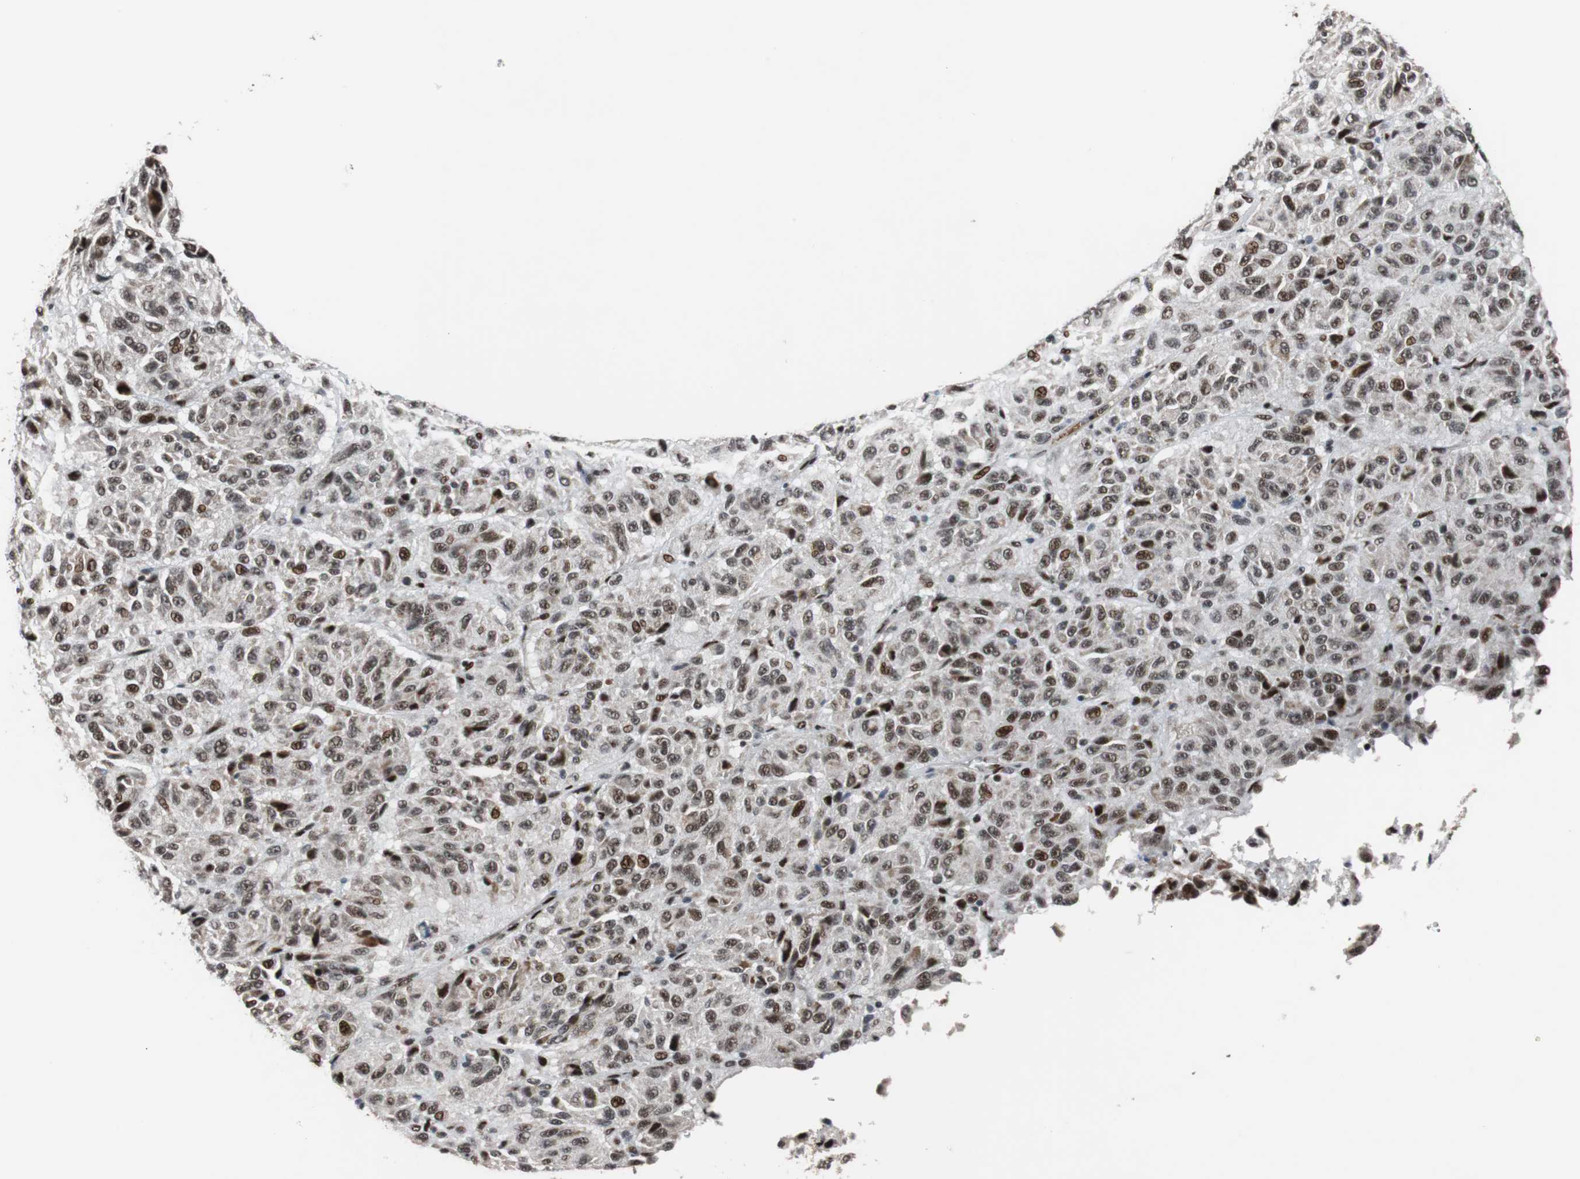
{"staining": {"intensity": "strong", "quantity": ">75%", "location": "nuclear"}, "tissue": "melanoma", "cell_type": "Tumor cells", "image_type": "cancer", "snomed": [{"axis": "morphology", "description": "Malignant melanoma, Metastatic site"}, {"axis": "topography", "description": "Lung"}], "caption": "Tumor cells reveal strong nuclear staining in approximately >75% of cells in malignant melanoma (metastatic site).", "gene": "NBL1", "patient": {"sex": "male", "age": 64}}